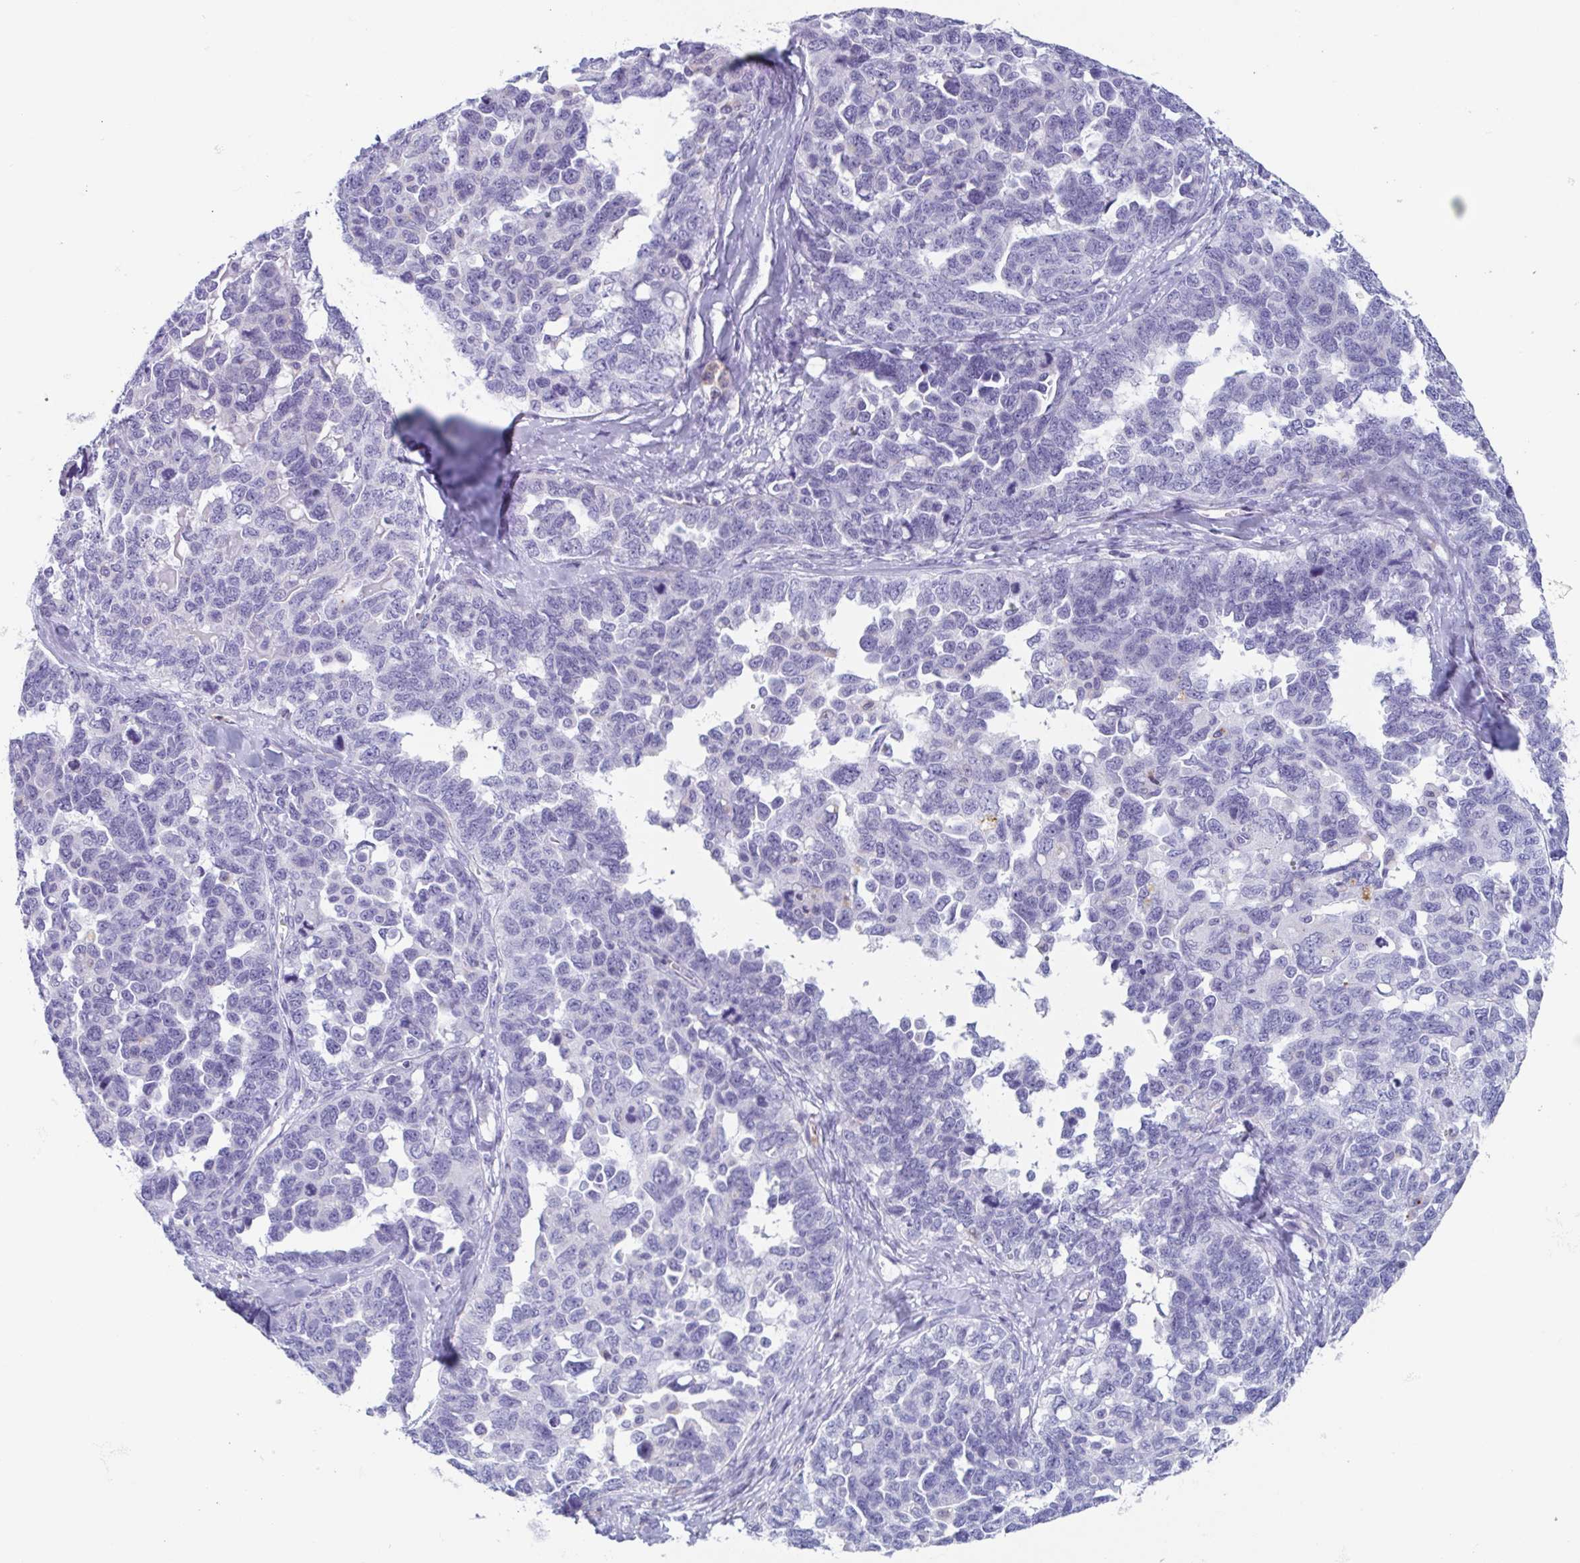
{"staining": {"intensity": "negative", "quantity": "none", "location": "none"}, "tissue": "ovarian cancer", "cell_type": "Tumor cells", "image_type": "cancer", "snomed": [{"axis": "morphology", "description": "Cystadenocarcinoma, serous, NOS"}, {"axis": "topography", "description": "Ovary"}], "caption": "This histopathology image is of ovarian serous cystadenocarcinoma stained with IHC to label a protein in brown with the nuclei are counter-stained blue. There is no positivity in tumor cells.", "gene": "LYRM2", "patient": {"sex": "female", "age": 69}}